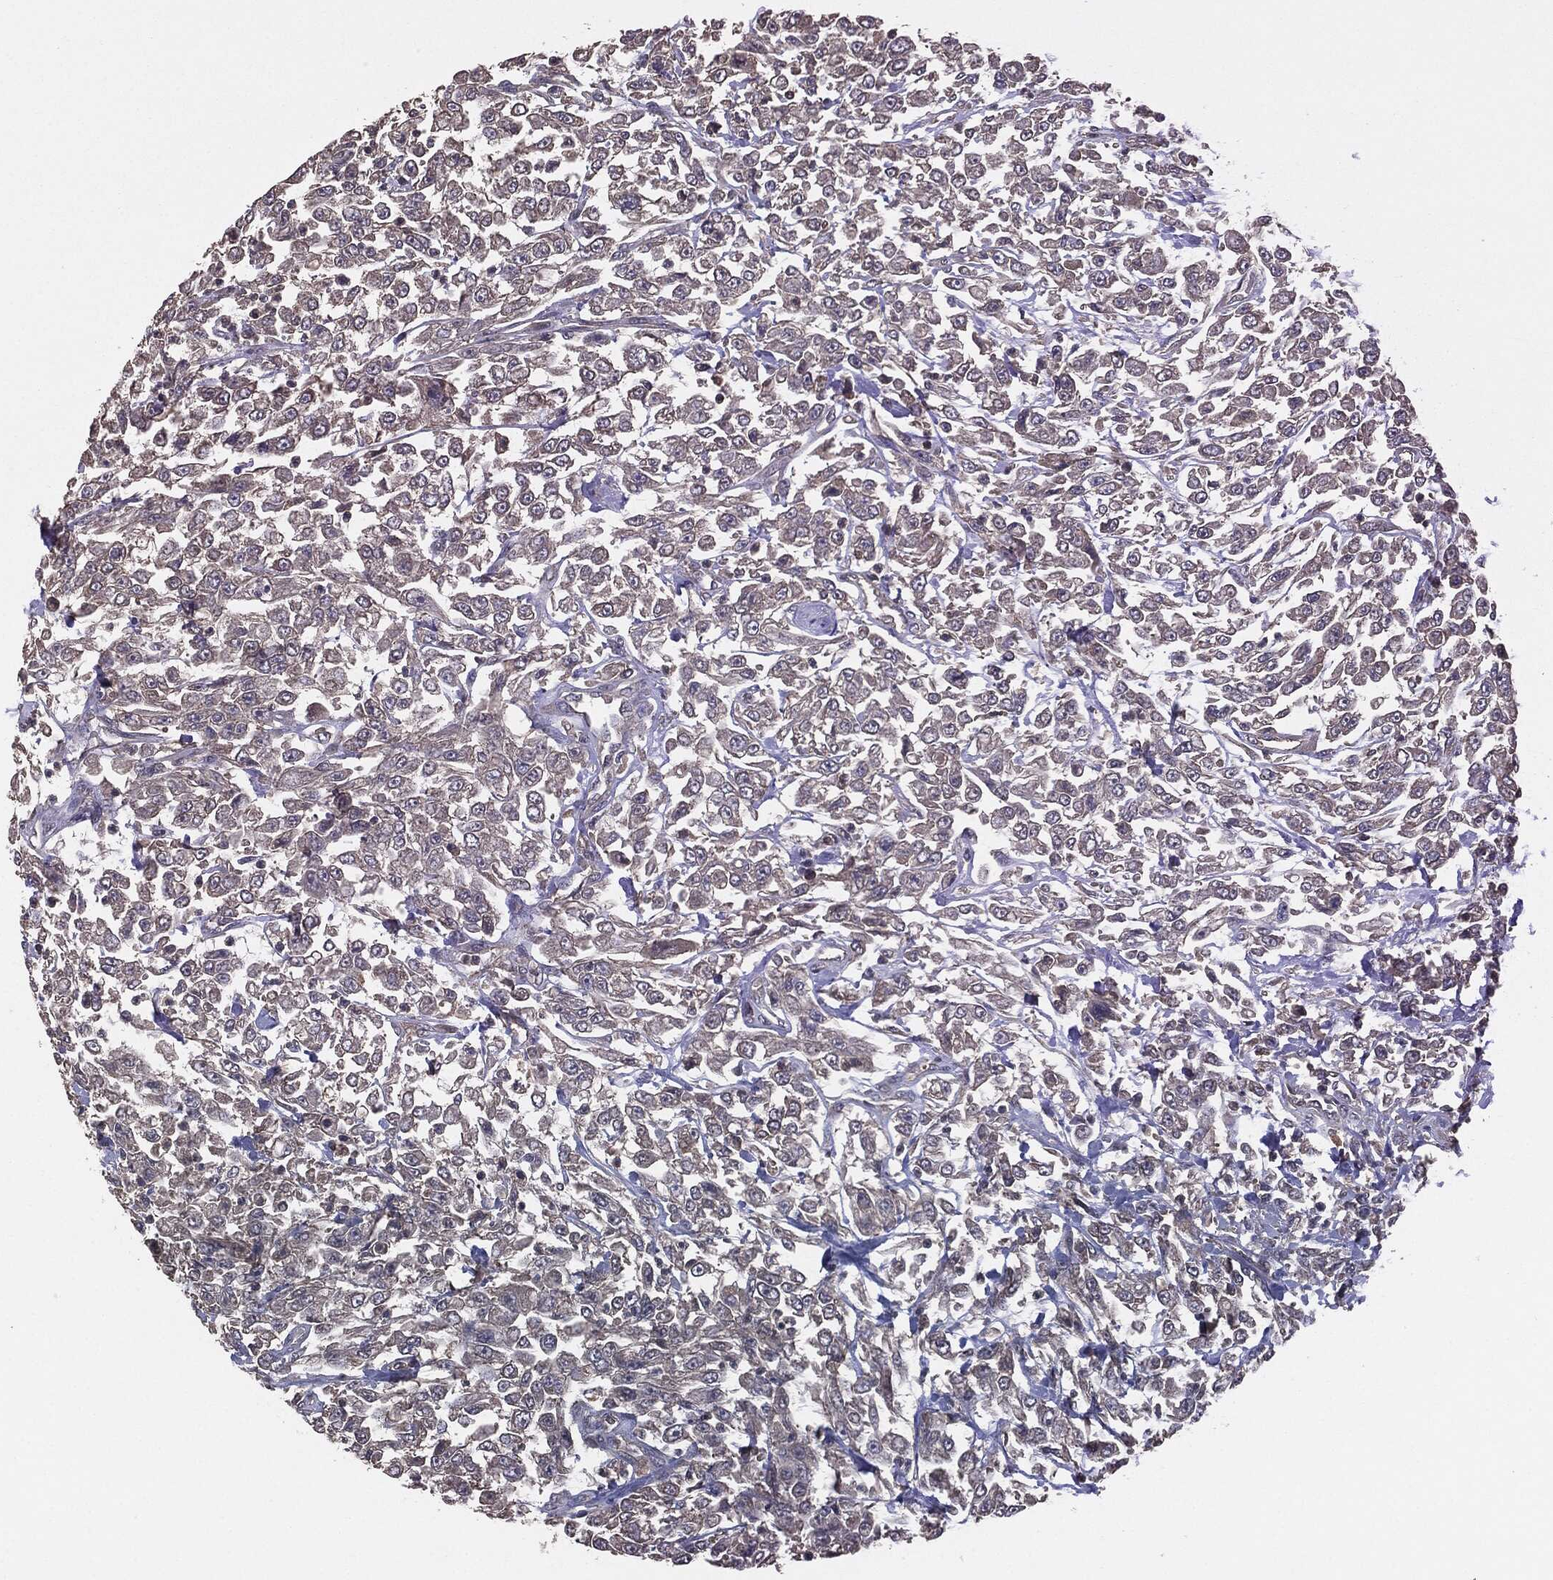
{"staining": {"intensity": "negative", "quantity": "none", "location": "none"}, "tissue": "urothelial cancer", "cell_type": "Tumor cells", "image_type": "cancer", "snomed": [{"axis": "morphology", "description": "Urothelial carcinoma, High grade"}, {"axis": "topography", "description": "Urinary bladder"}], "caption": "Tumor cells show no significant positivity in high-grade urothelial carcinoma.", "gene": "ERBIN", "patient": {"sex": "male", "age": 46}}